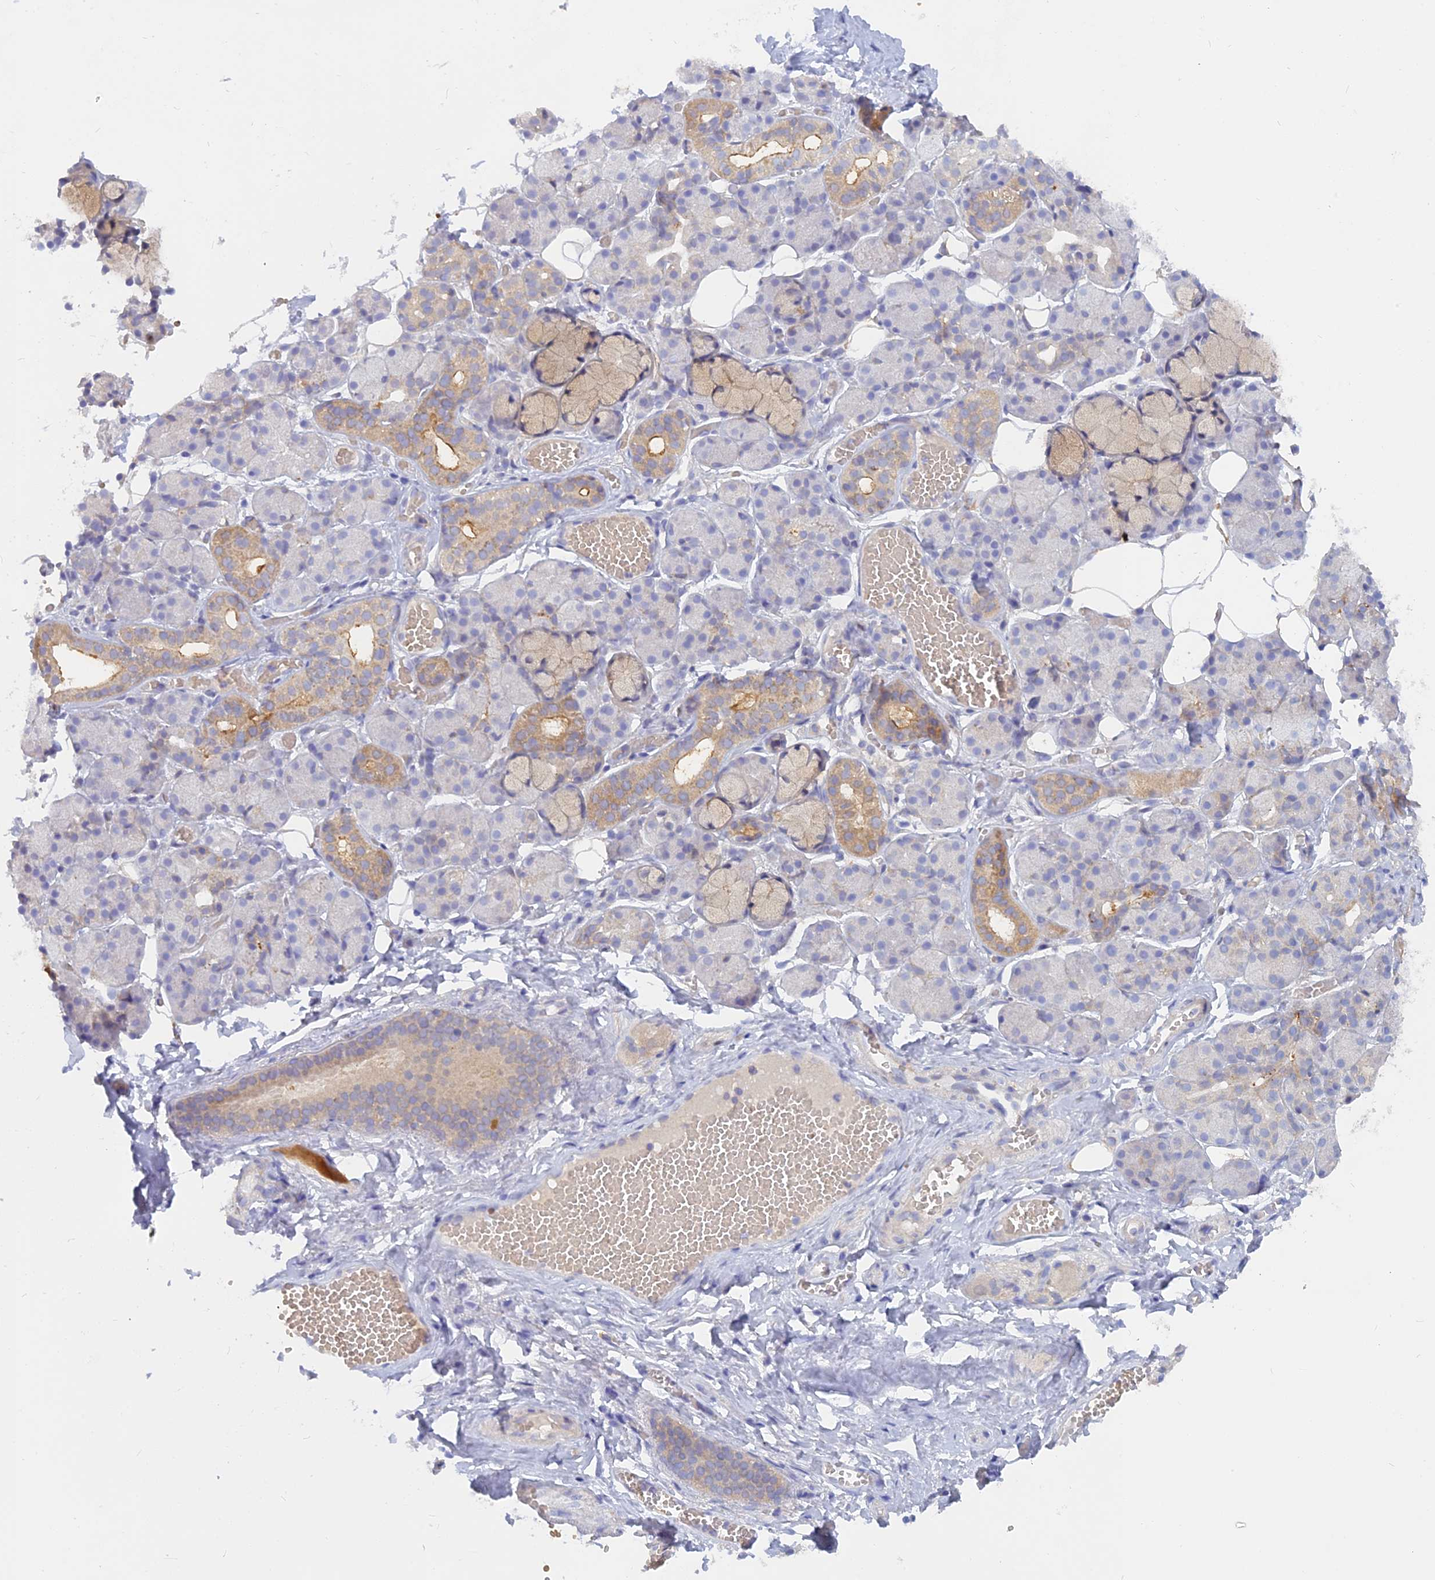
{"staining": {"intensity": "moderate", "quantity": "<25%", "location": "cytoplasmic/membranous"}, "tissue": "salivary gland", "cell_type": "Glandular cells", "image_type": "normal", "snomed": [{"axis": "morphology", "description": "Normal tissue, NOS"}, {"axis": "topography", "description": "Salivary gland"}], "caption": "This is an image of immunohistochemistry (IHC) staining of benign salivary gland, which shows moderate staining in the cytoplasmic/membranous of glandular cells.", "gene": "CACNA1B", "patient": {"sex": "male", "age": 63}}